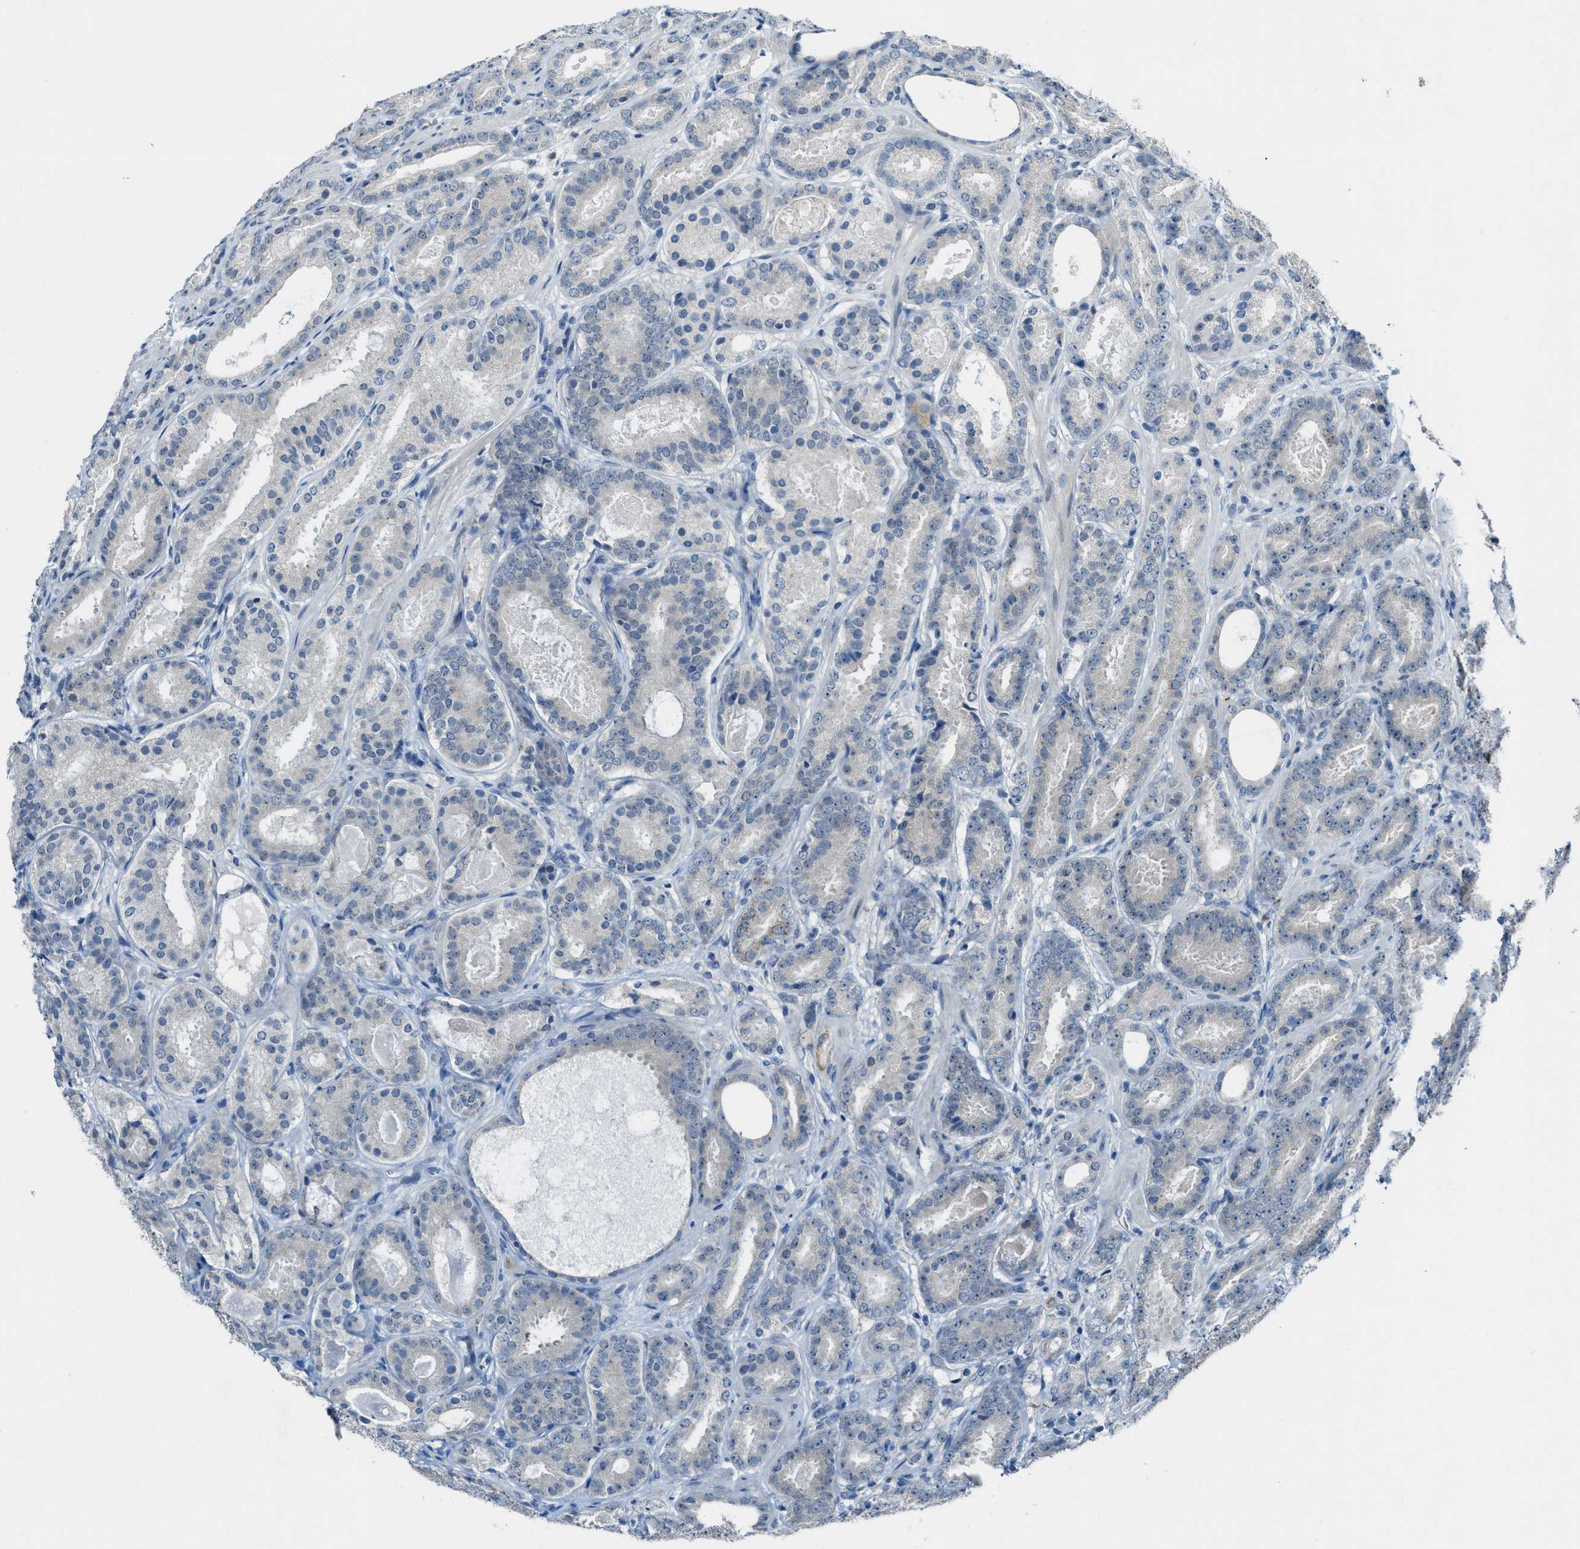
{"staining": {"intensity": "negative", "quantity": "none", "location": "none"}, "tissue": "prostate cancer", "cell_type": "Tumor cells", "image_type": "cancer", "snomed": [{"axis": "morphology", "description": "Adenocarcinoma, Low grade"}, {"axis": "topography", "description": "Prostate"}], "caption": "Adenocarcinoma (low-grade) (prostate) was stained to show a protein in brown. There is no significant expression in tumor cells.", "gene": "CDON", "patient": {"sex": "male", "age": 69}}